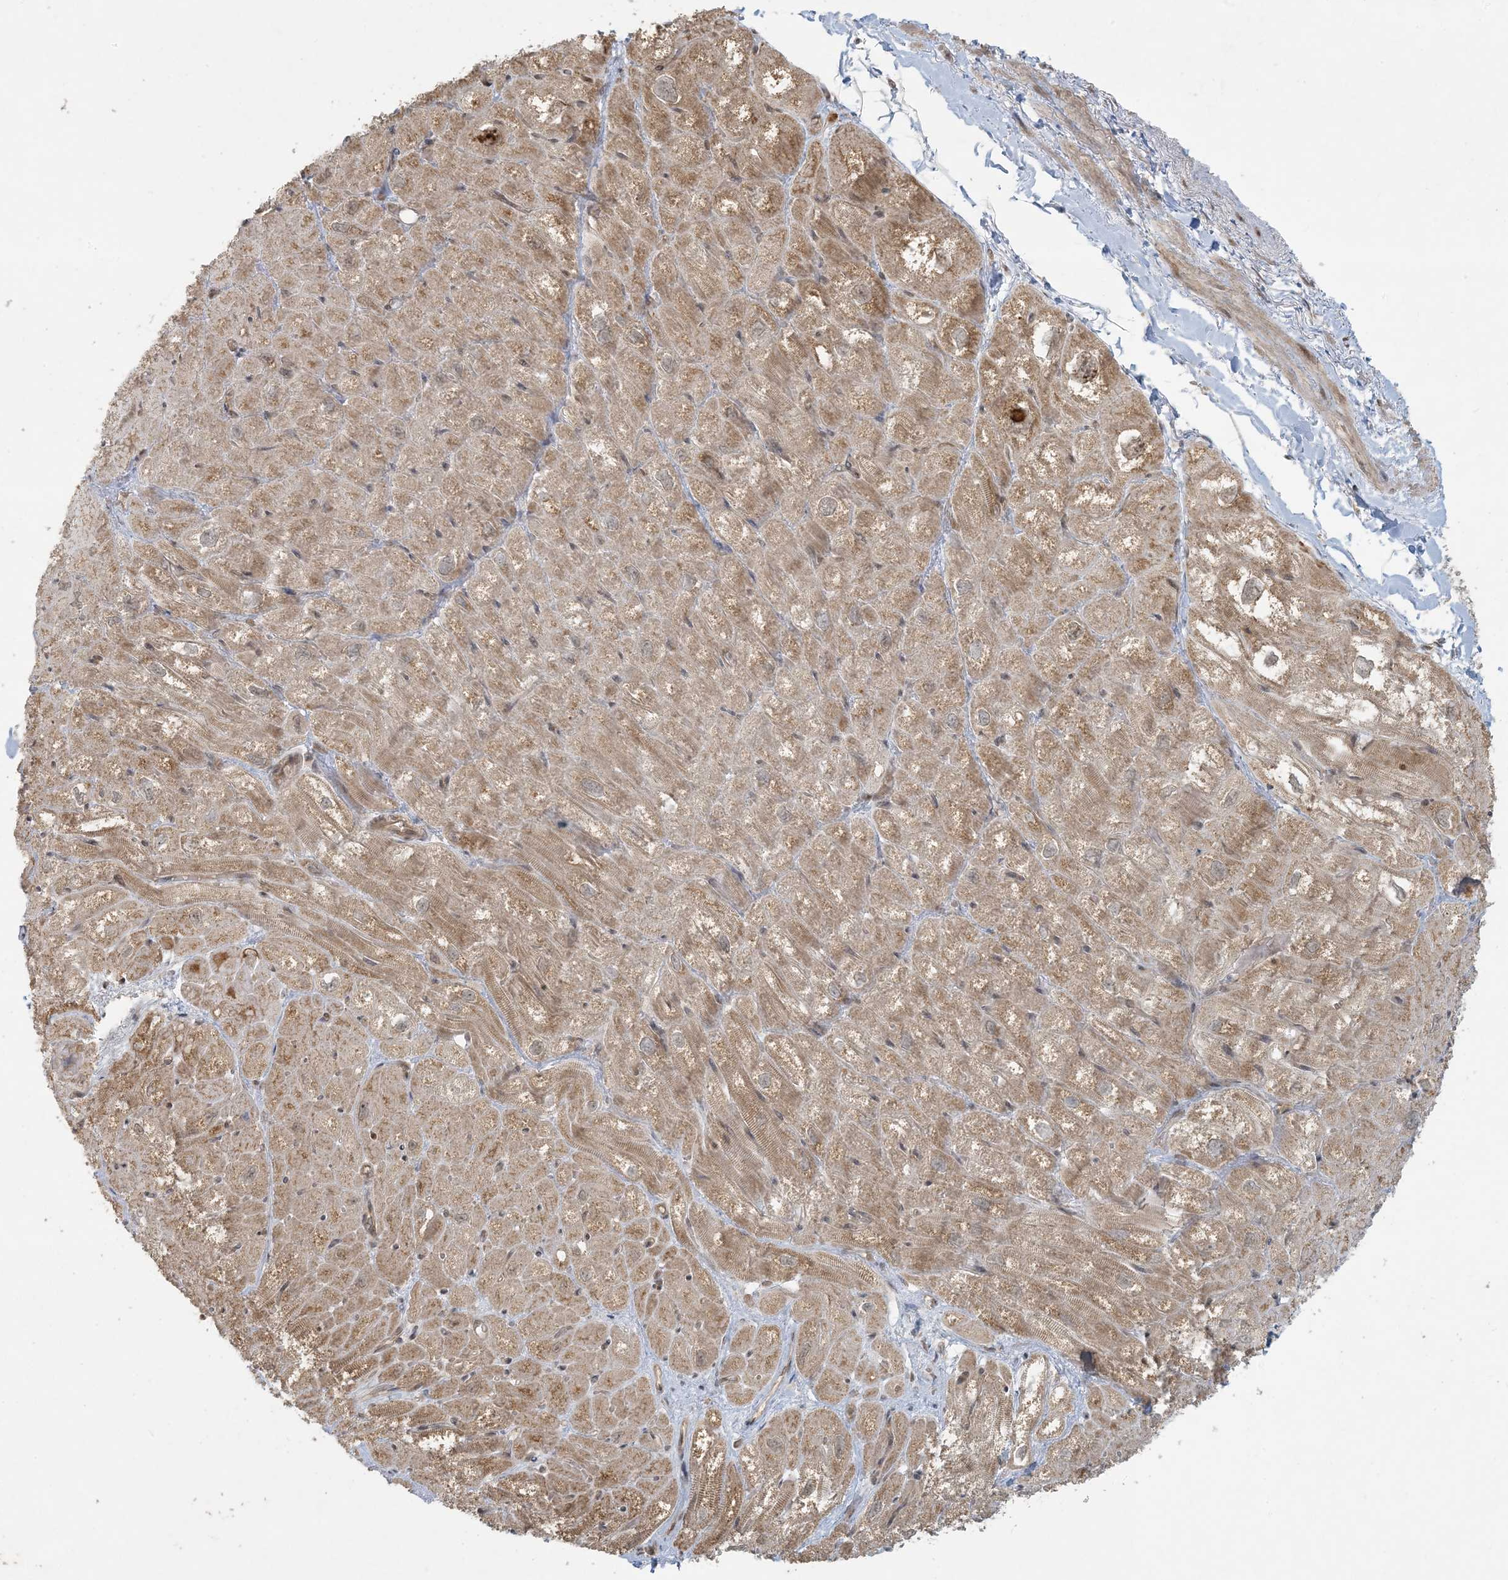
{"staining": {"intensity": "moderate", "quantity": ">75%", "location": "cytoplasmic/membranous"}, "tissue": "heart muscle", "cell_type": "Cardiomyocytes", "image_type": "normal", "snomed": [{"axis": "morphology", "description": "Normal tissue, NOS"}, {"axis": "topography", "description": "Heart"}], "caption": "Heart muscle stained with a brown dye exhibits moderate cytoplasmic/membranous positive expression in about >75% of cardiomyocytes.", "gene": "BCORL1", "patient": {"sex": "male", "age": 50}}